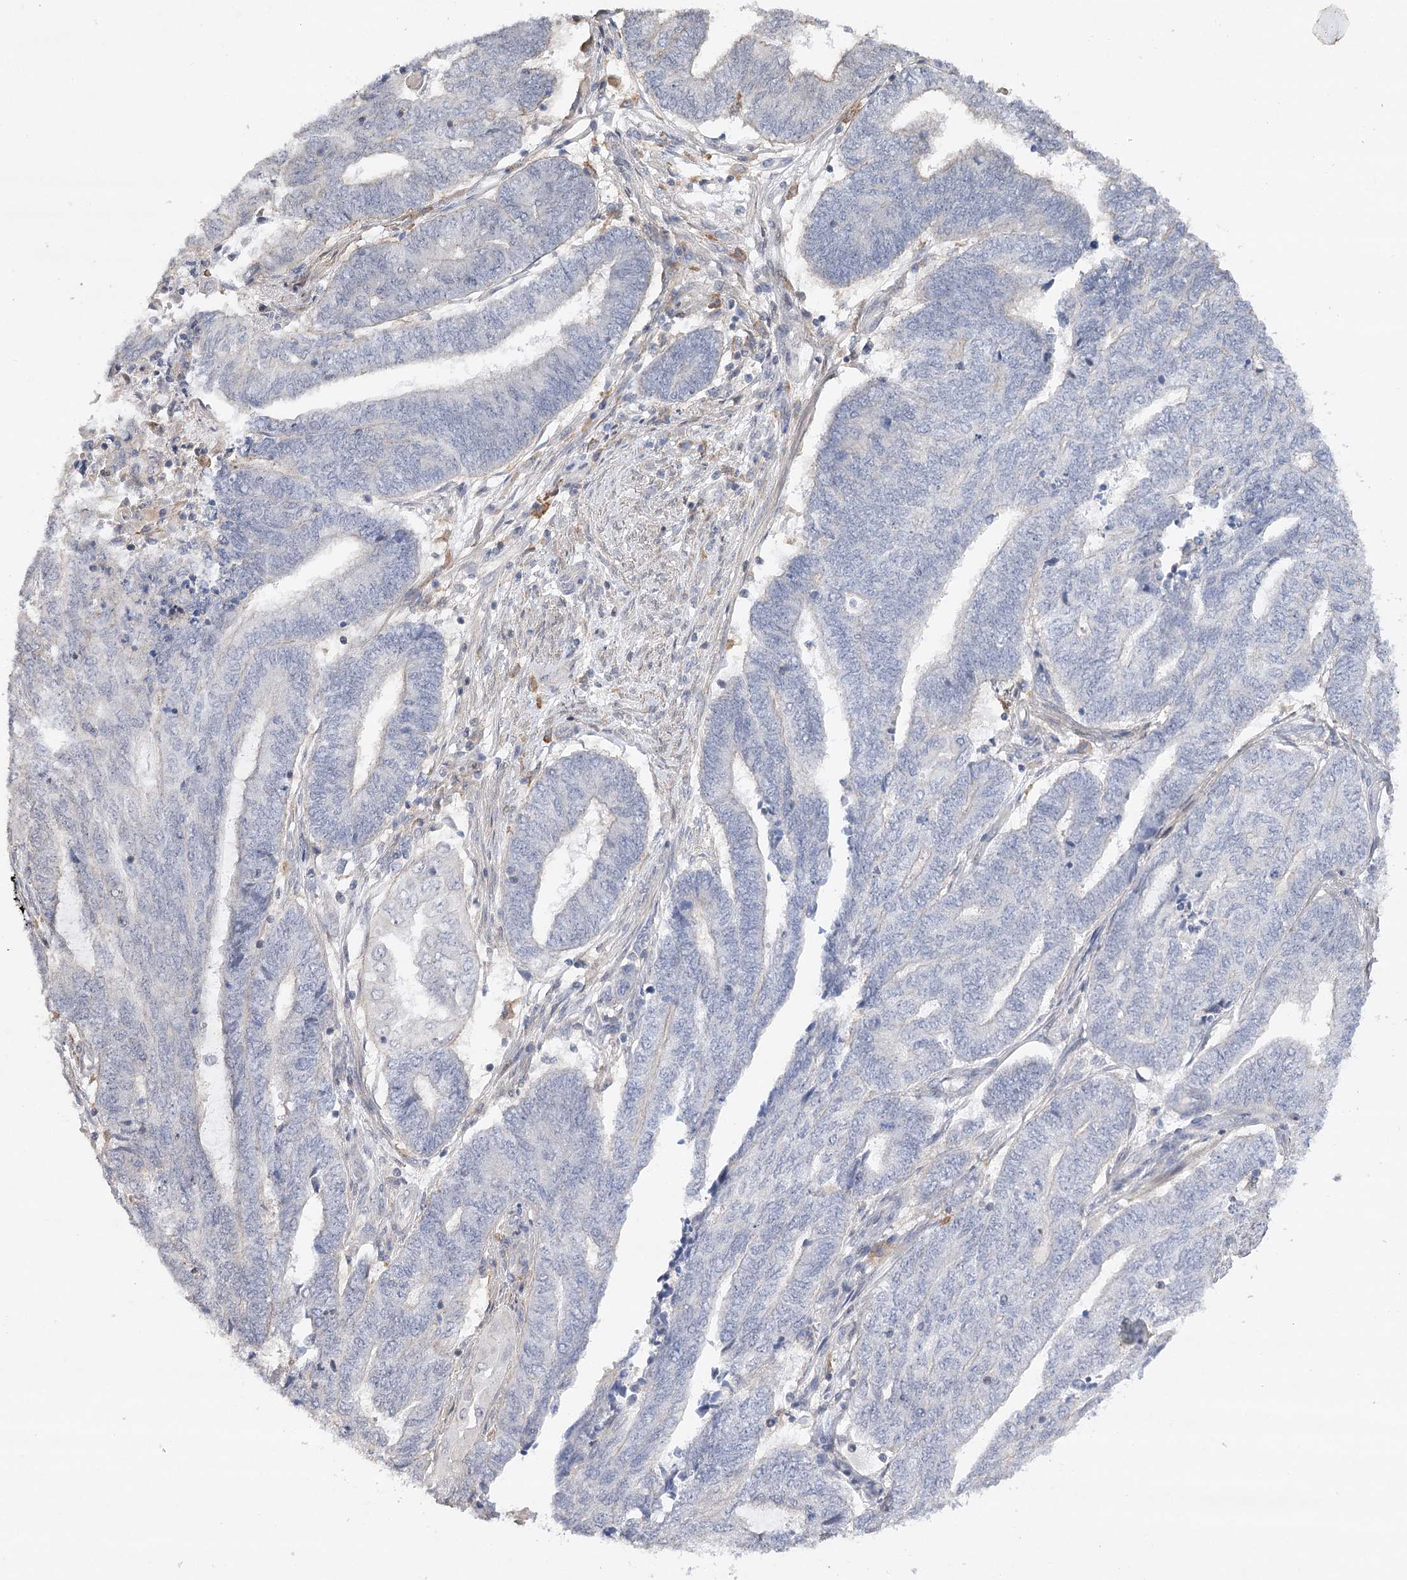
{"staining": {"intensity": "negative", "quantity": "none", "location": "none"}, "tissue": "endometrial cancer", "cell_type": "Tumor cells", "image_type": "cancer", "snomed": [{"axis": "morphology", "description": "Adenocarcinoma, NOS"}, {"axis": "topography", "description": "Uterus"}, {"axis": "topography", "description": "Endometrium"}], "caption": "An image of human endometrial cancer is negative for staining in tumor cells.", "gene": "OBSL1", "patient": {"sex": "female", "age": 70}}